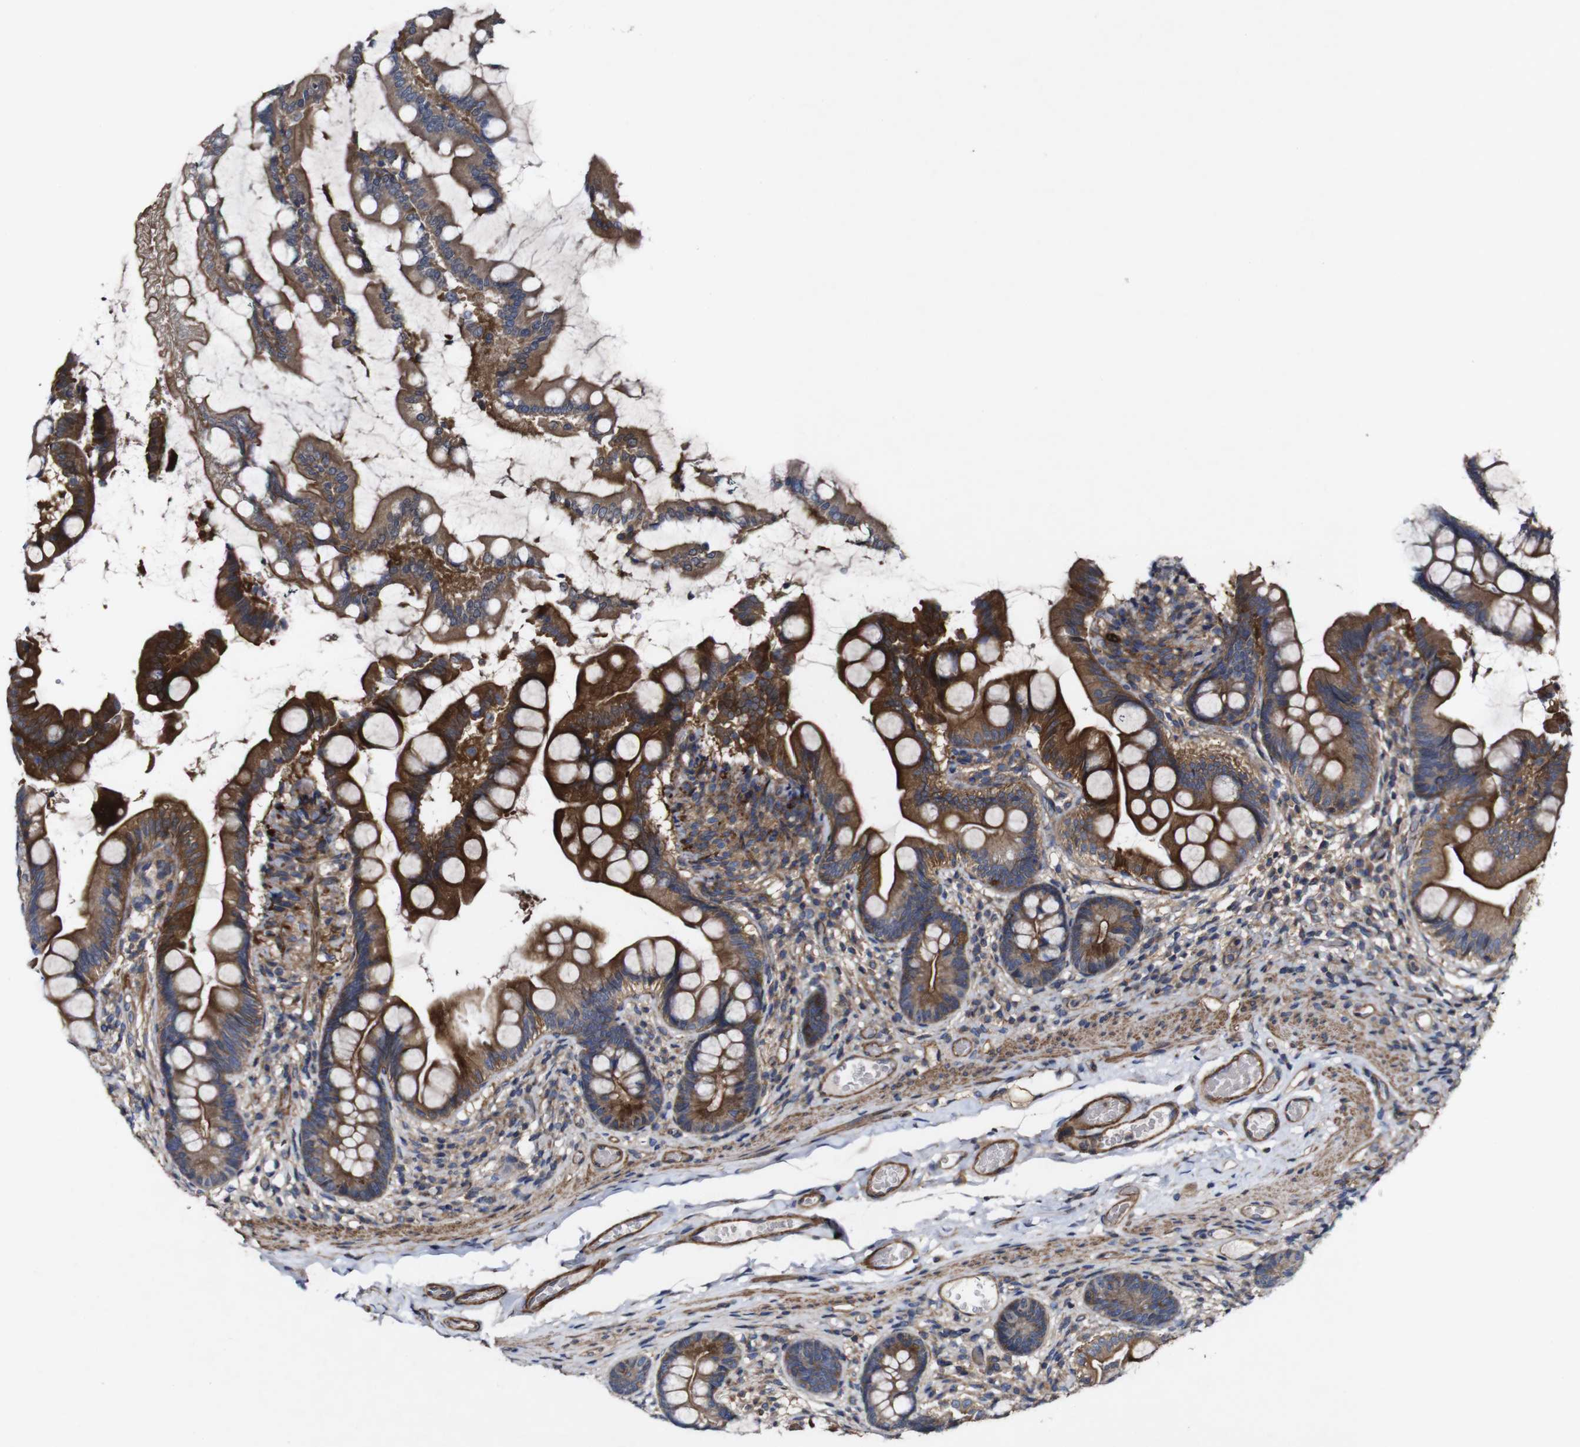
{"staining": {"intensity": "strong", "quantity": ">75%", "location": "cytoplasmic/membranous"}, "tissue": "small intestine", "cell_type": "Glandular cells", "image_type": "normal", "snomed": [{"axis": "morphology", "description": "Normal tissue, NOS"}, {"axis": "topography", "description": "Small intestine"}], "caption": "Immunohistochemical staining of unremarkable small intestine reveals strong cytoplasmic/membranous protein positivity in about >75% of glandular cells. The protein of interest is stained brown, and the nuclei are stained in blue (DAB (3,3'-diaminobenzidine) IHC with brightfield microscopy, high magnification).", "gene": "GSDME", "patient": {"sex": "female", "age": 56}}